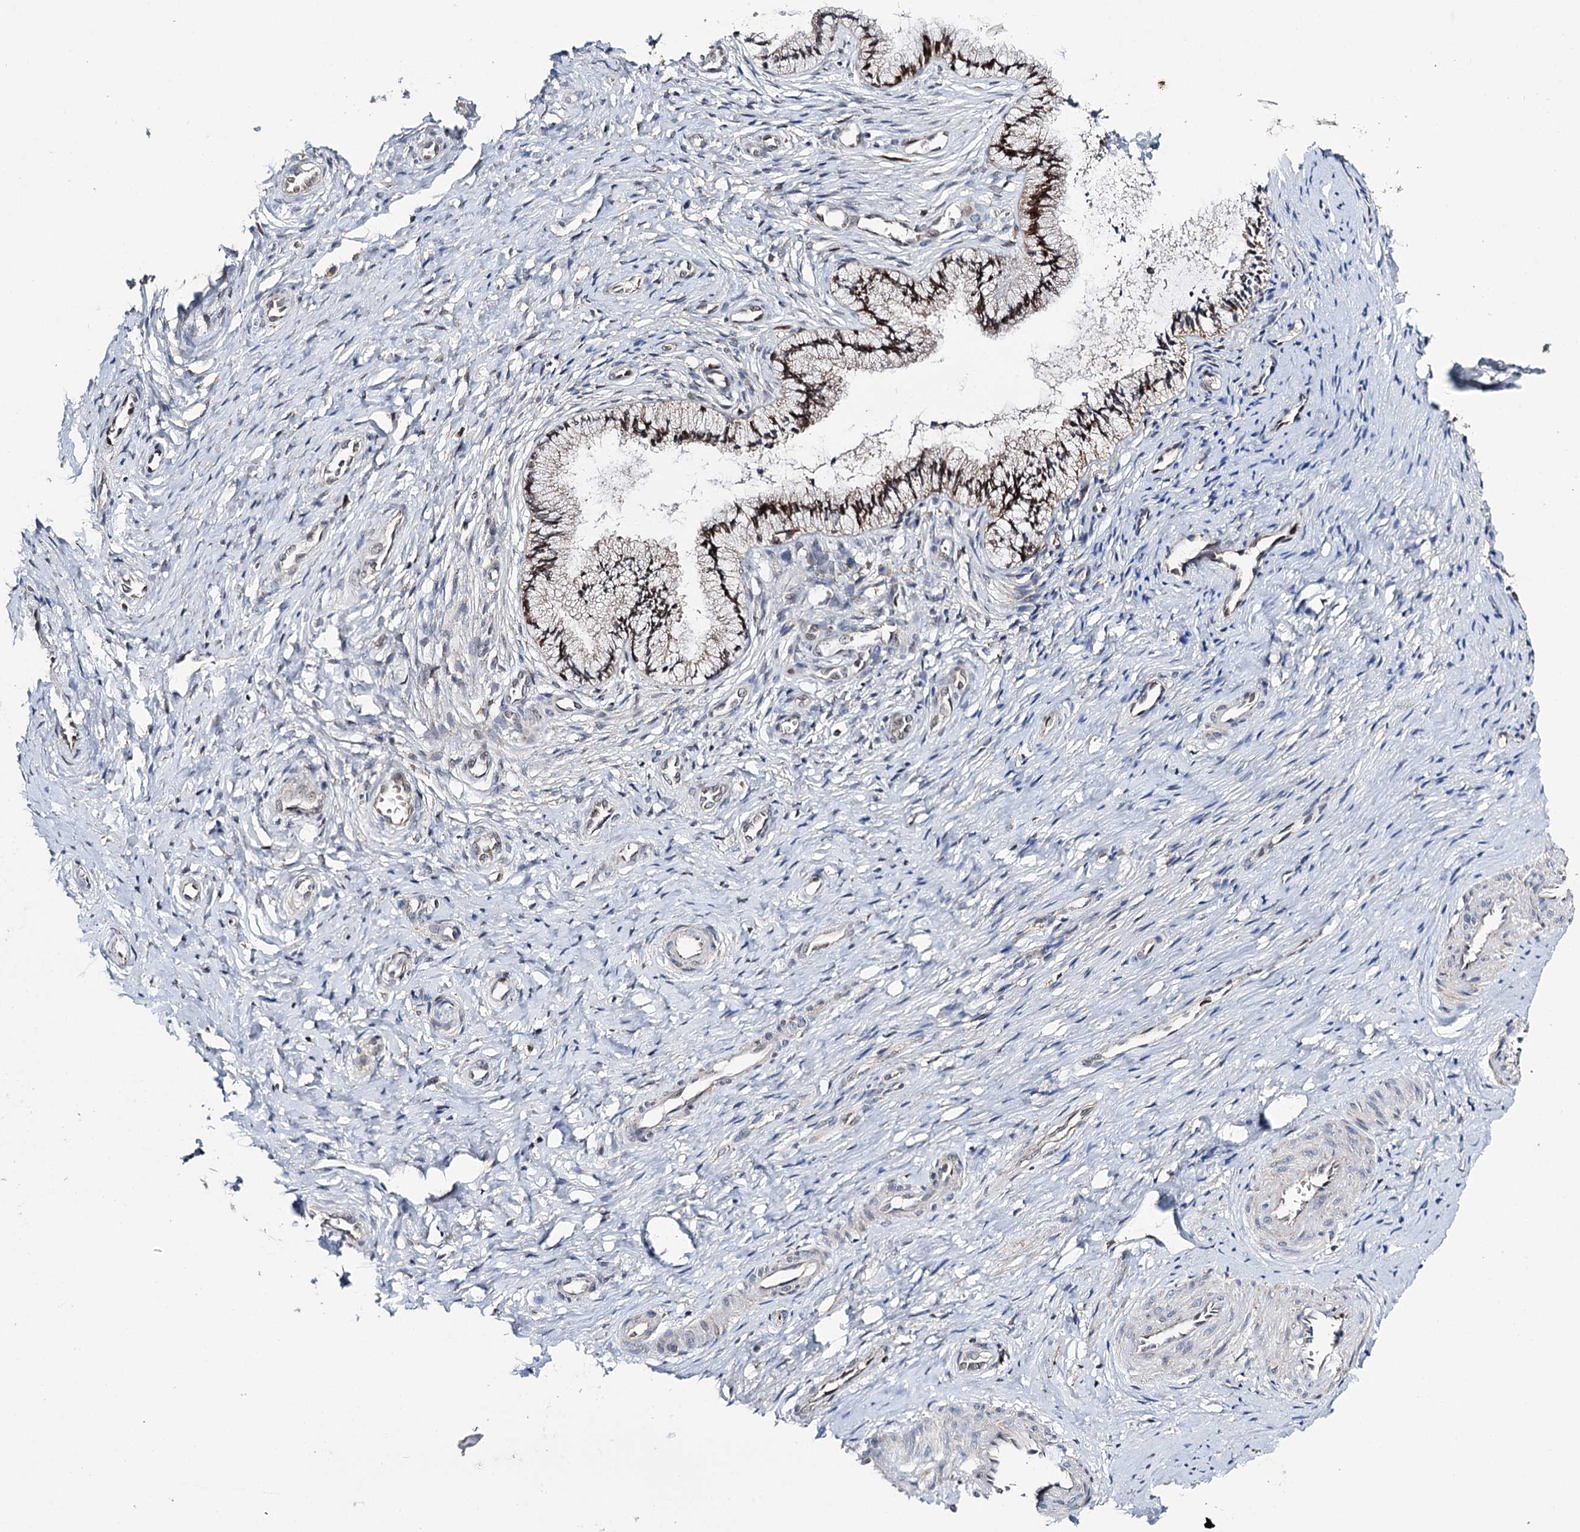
{"staining": {"intensity": "moderate", "quantity": ">75%", "location": "cytoplasmic/membranous,nuclear"}, "tissue": "cervix", "cell_type": "Glandular cells", "image_type": "normal", "snomed": [{"axis": "morphology", "description": "Normal tissue, NOS"}, {"axis": "topography", "description": "Cervix"}], "caption": "IHC of benign cervix demonstrates medium levels of moderate cytoplasmic/membranous,nuclear positivity in approximately >75% of glandular cells. The staining was performed using DAB, with brown indicating positive protein expression. Nuclei are stained blue with hematoxylin.", "gene": "CFAP46", "patient": {"sex": "female", "age": 36}}